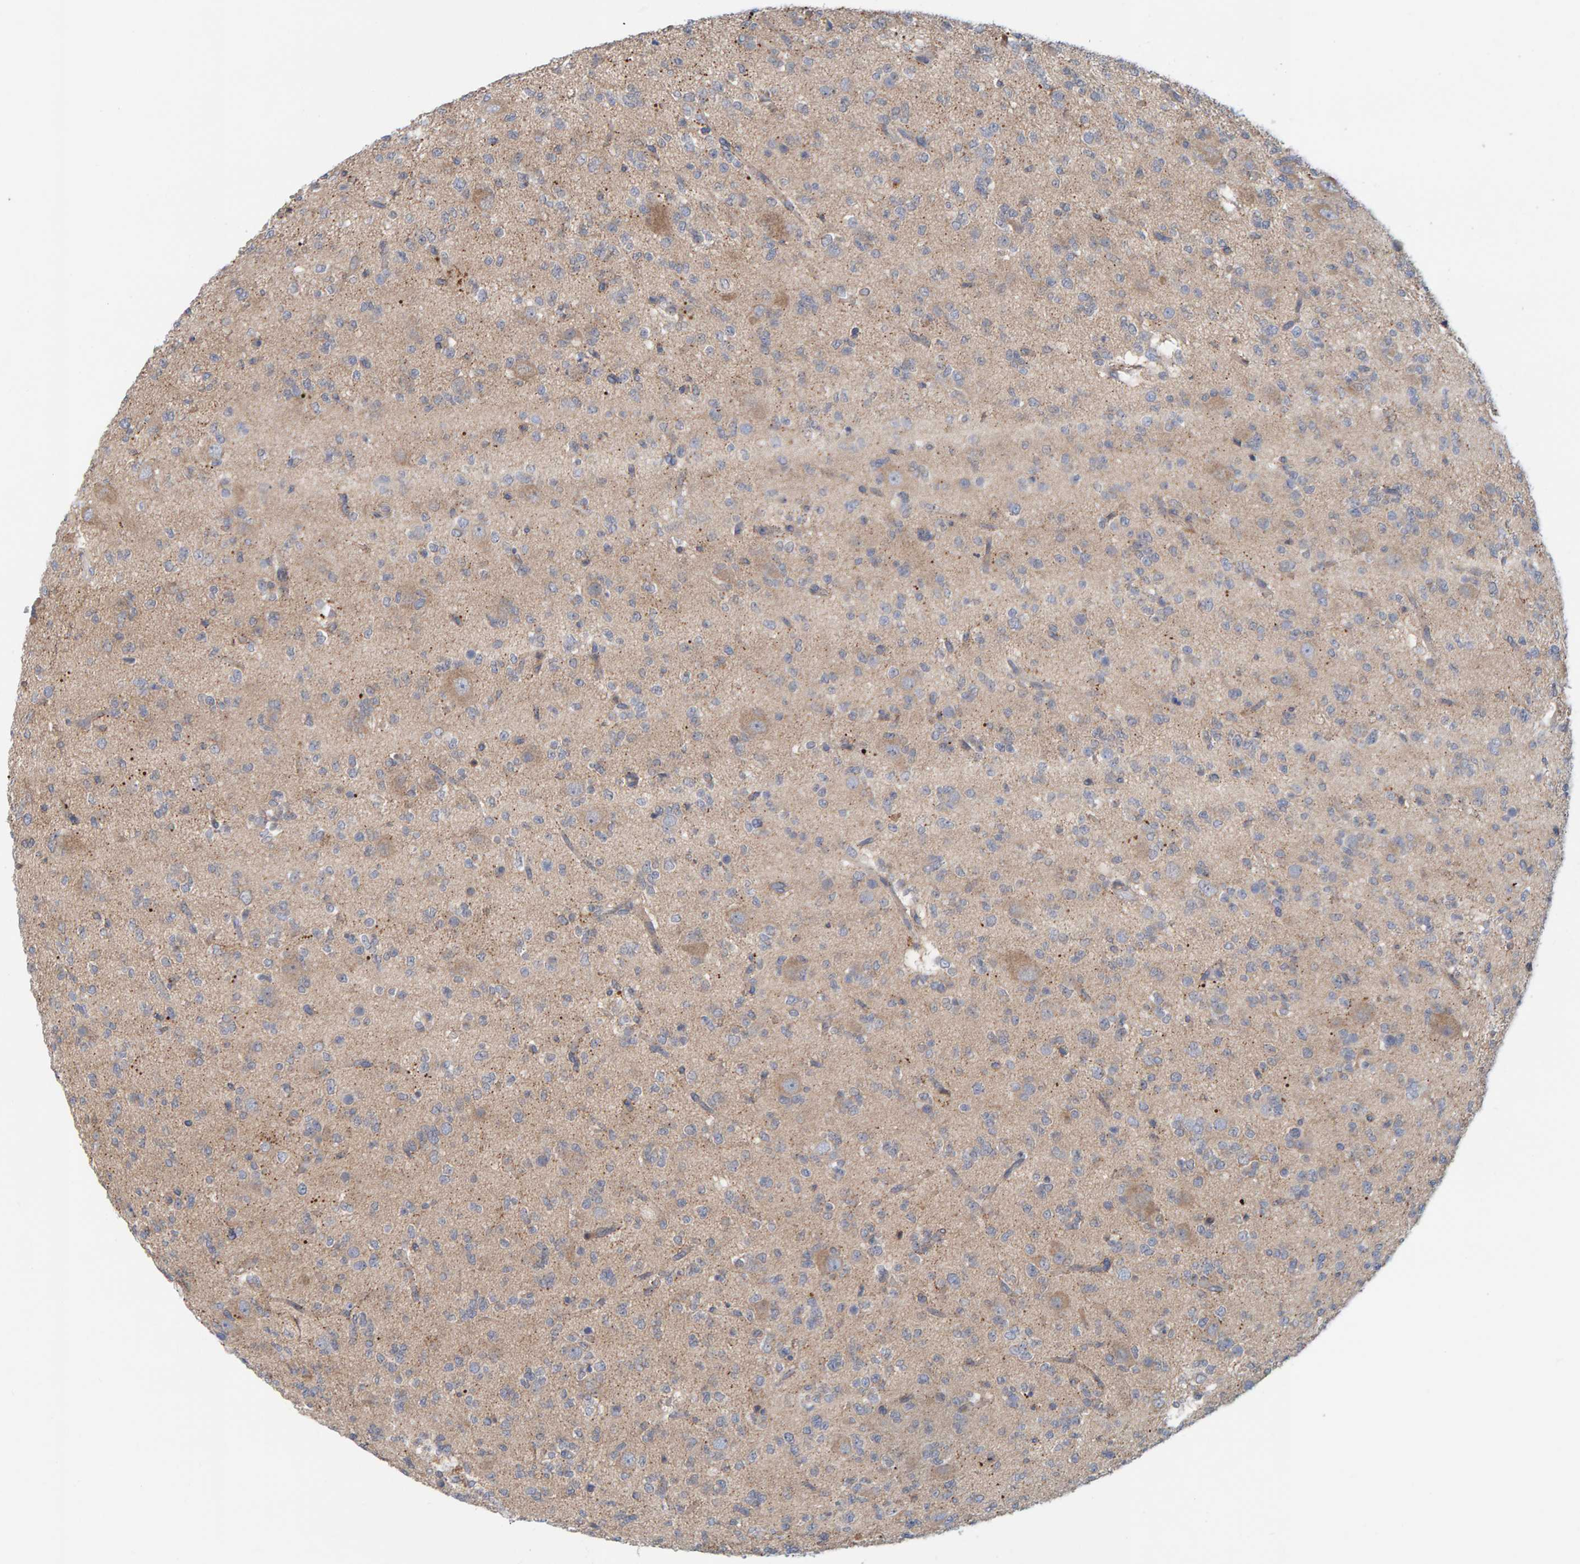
{"staining": {"intensity": "weak", "quantity": "<25%", "location": "cytoplasmic/membranous"}, "tissue": "glioma", "cell_type": "Tumor cells", "image_type": "cancer", "snomed": [{"axis": "morphology", "description": "Glioma, malignant, Low grade"}, {"axis": "topography", "description": "Brain"}], "caption": "A micrograph of human glioma is negative for staining in tumor cells.", "gene": "TATDN1", "patient": {"sex": "male", "age": 38}}